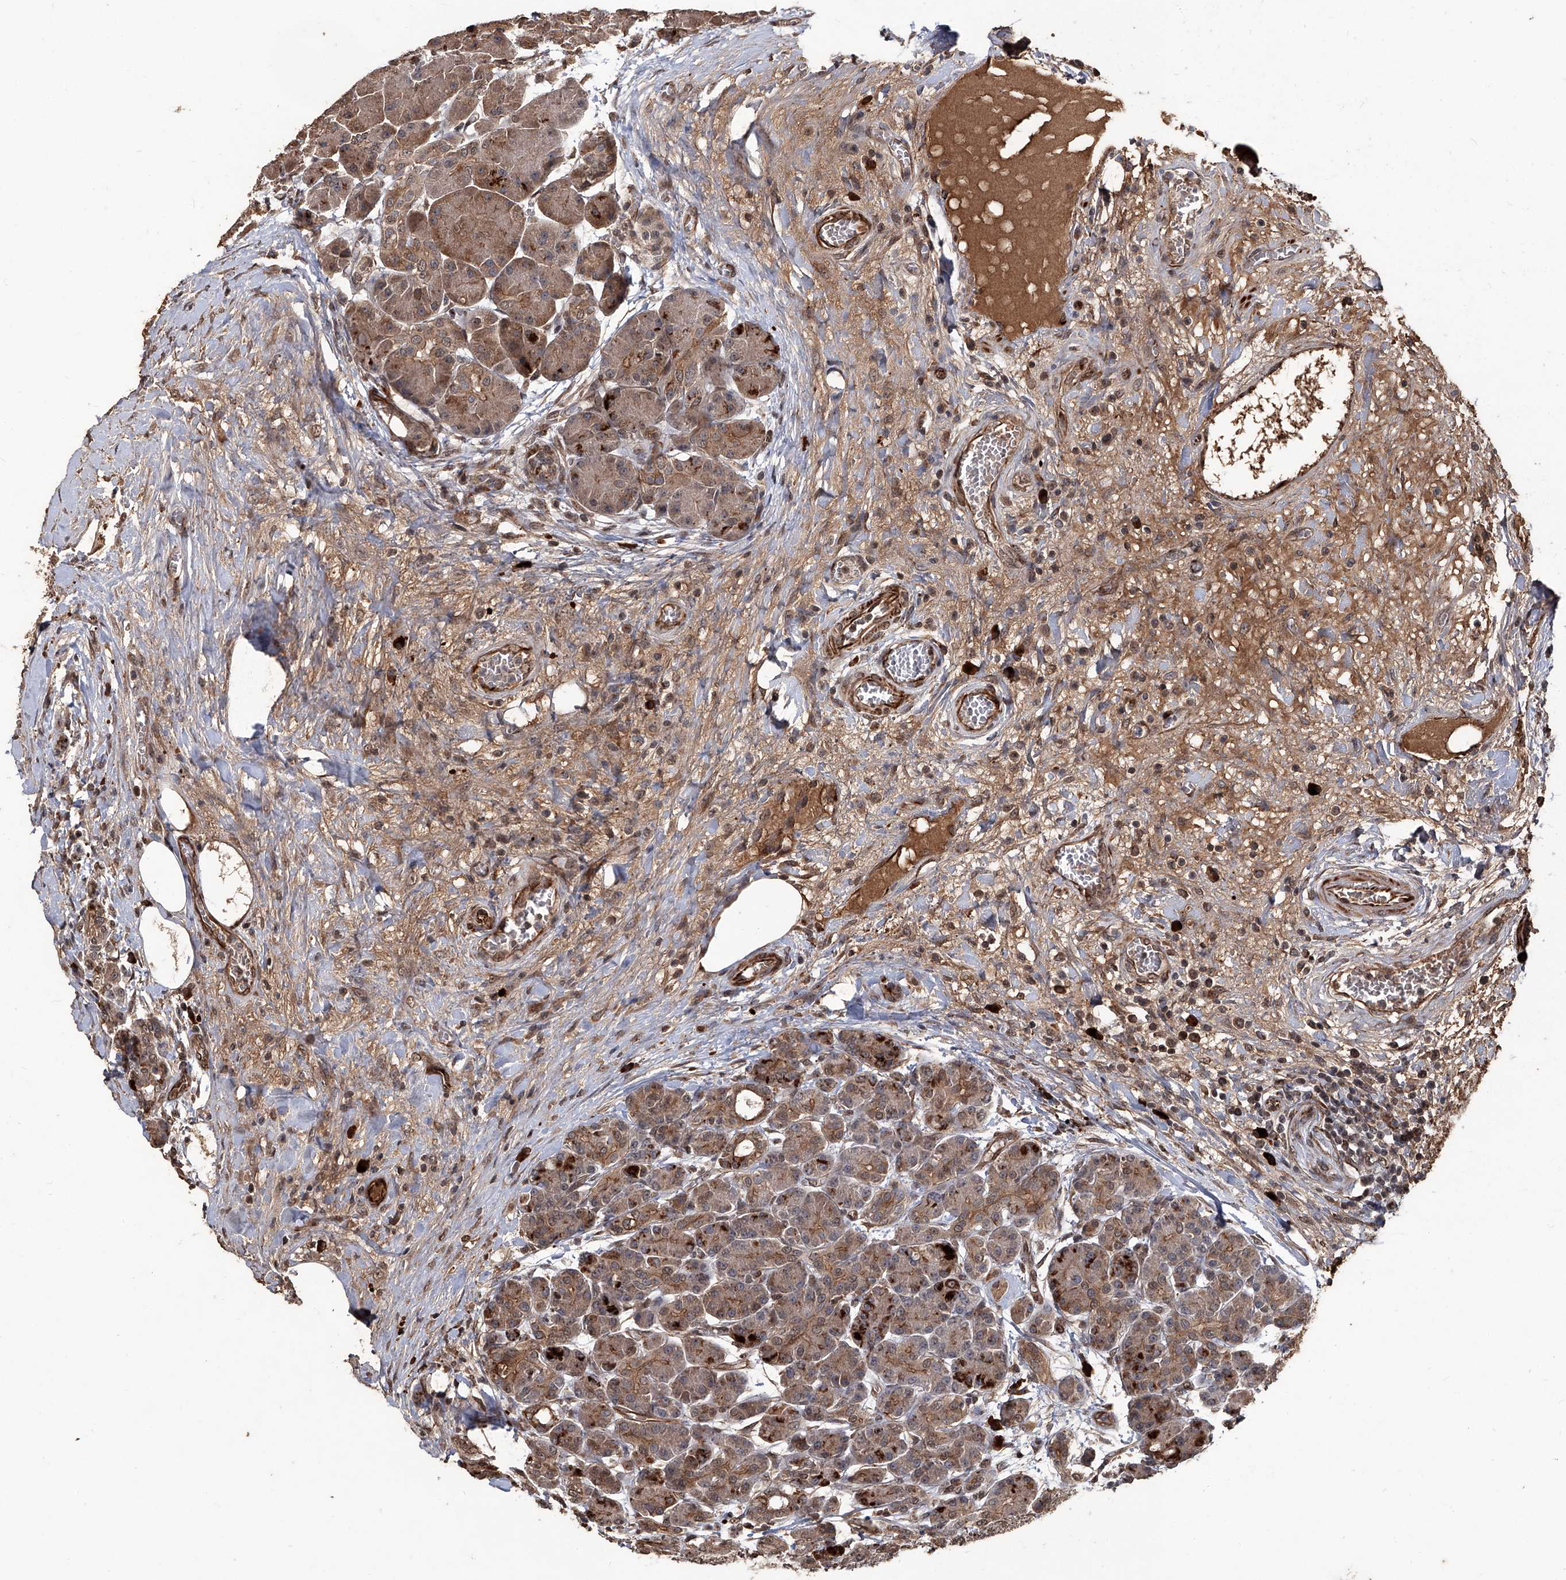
{"staining": {"intensity": "moderate", "quantity": ">75%", "location": "cytoplasmic/membranous"}, "tissue": "pancreas", "cell_type": "Exocrine glandular cells", "image_type": "normal", "snomed": [{"axis": "morphology", "description": "Normal tissue, NOS"}, {"axis": "topography", "description": "Pancreas"}], "caption": "The micrograph shows staining of unremarkable pancreas, revealing moderate cytoplasmic/membranous protein staining (brown color) within exocrine glandular cells.", "gene": "GPR132", "patient": {"sex": "male", "age": 63}}